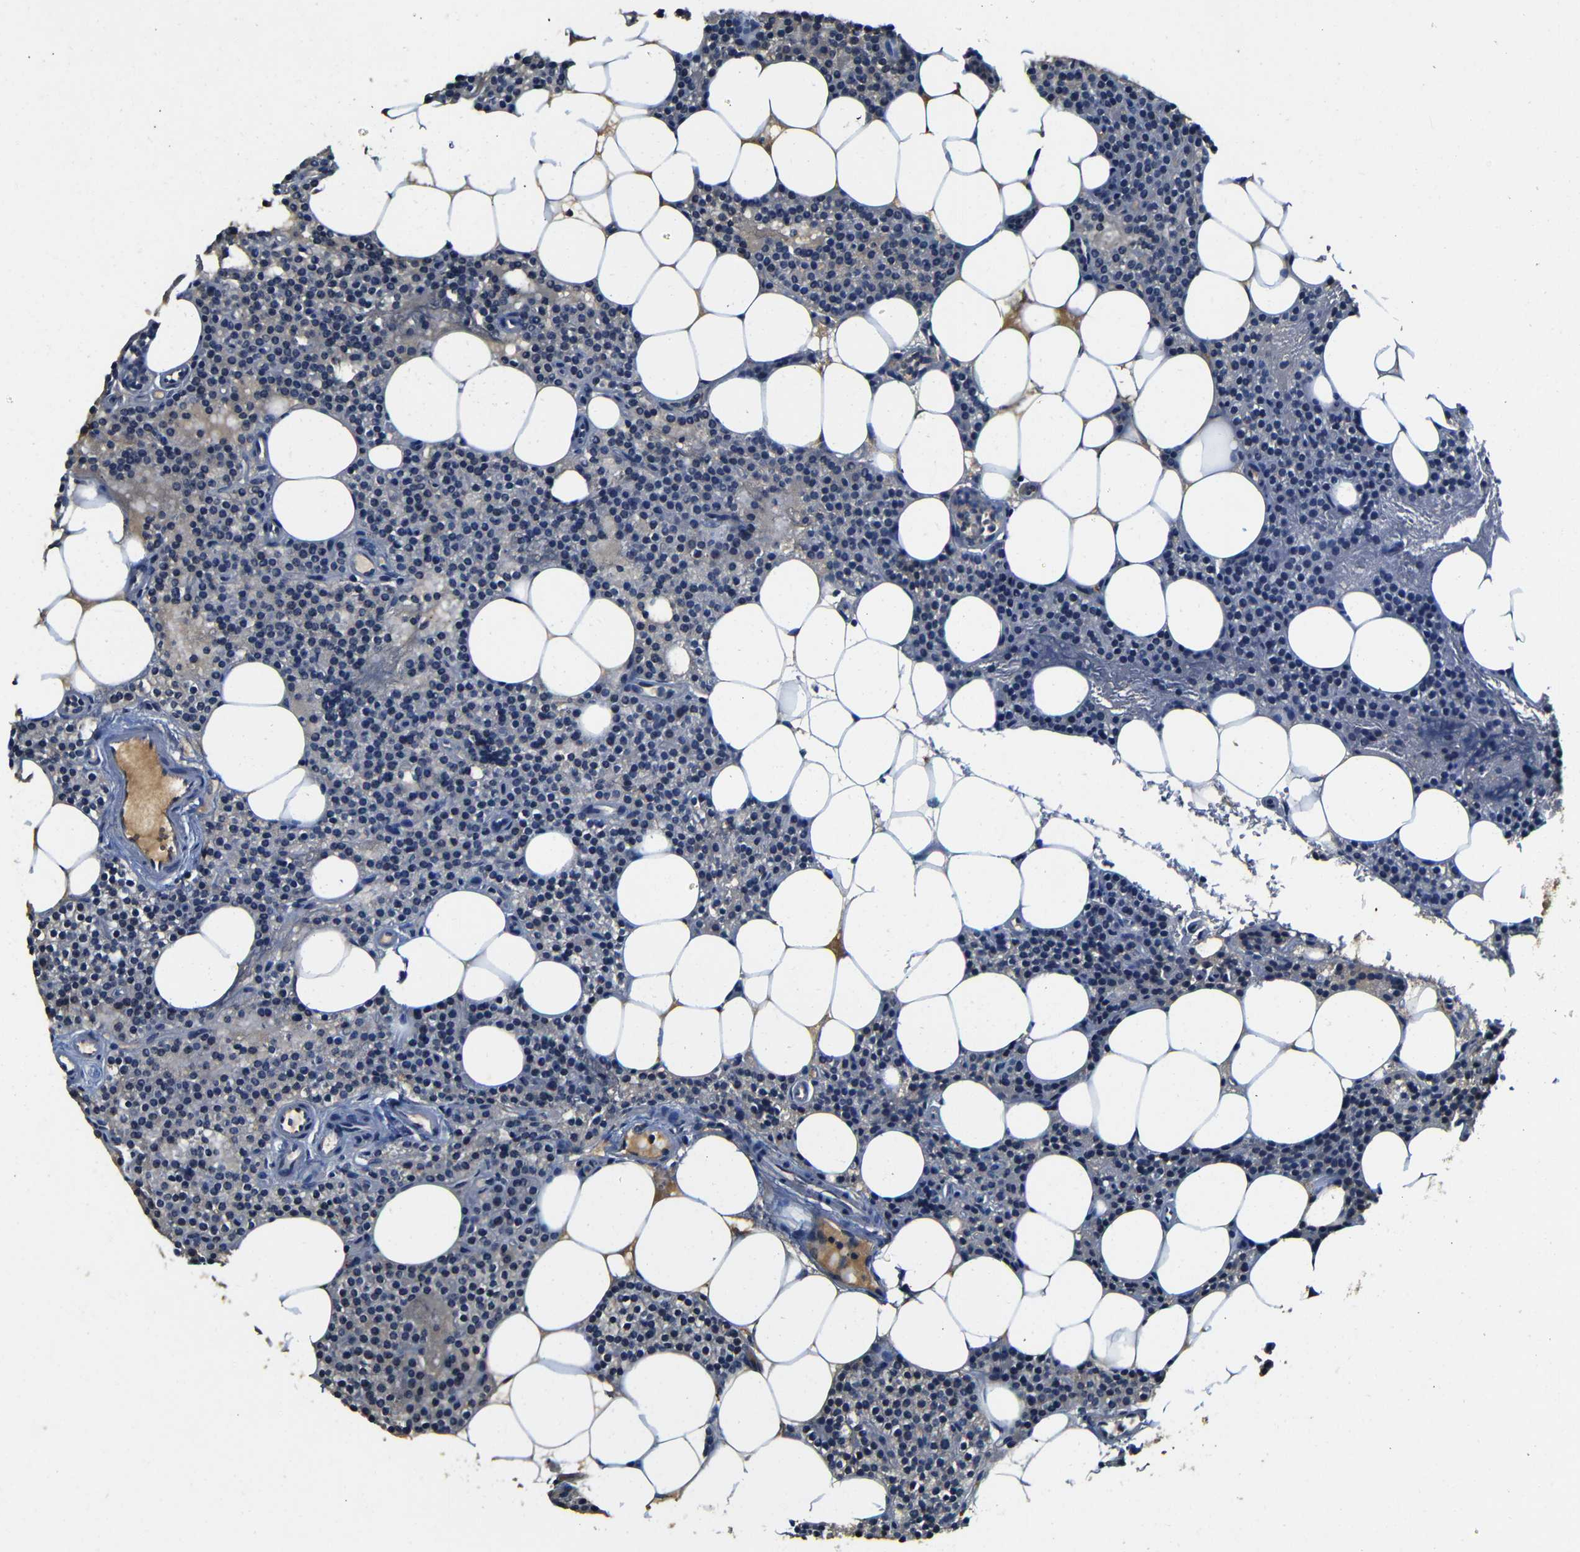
{"staining": {"intensity": "weak", "quantity": "25%-75%", "location": "cytoplasmic/membranous,nuclear"}, "tissue": "parathyroid gland", "cell_type": "Glandular cells", "image_type": "normal", "snomed": [{"axis": "morphology", "description": "Normal tissue, NOS"}, {"axis": "morphology", "description": "Adenoma, NOS"}, {"axis": "topography", "description": "Parathyroid gland"}], "caption": "DAB (3,3'-diaminobenzidine) immunohistochemical staining of benign human parathyroid gland displays weak cytoplasmic/membranous,nuclear protein expression in about 25%-75% of glandular cells.", "gene": "MYC", "patient": {"sex": "female", "age": 51}}